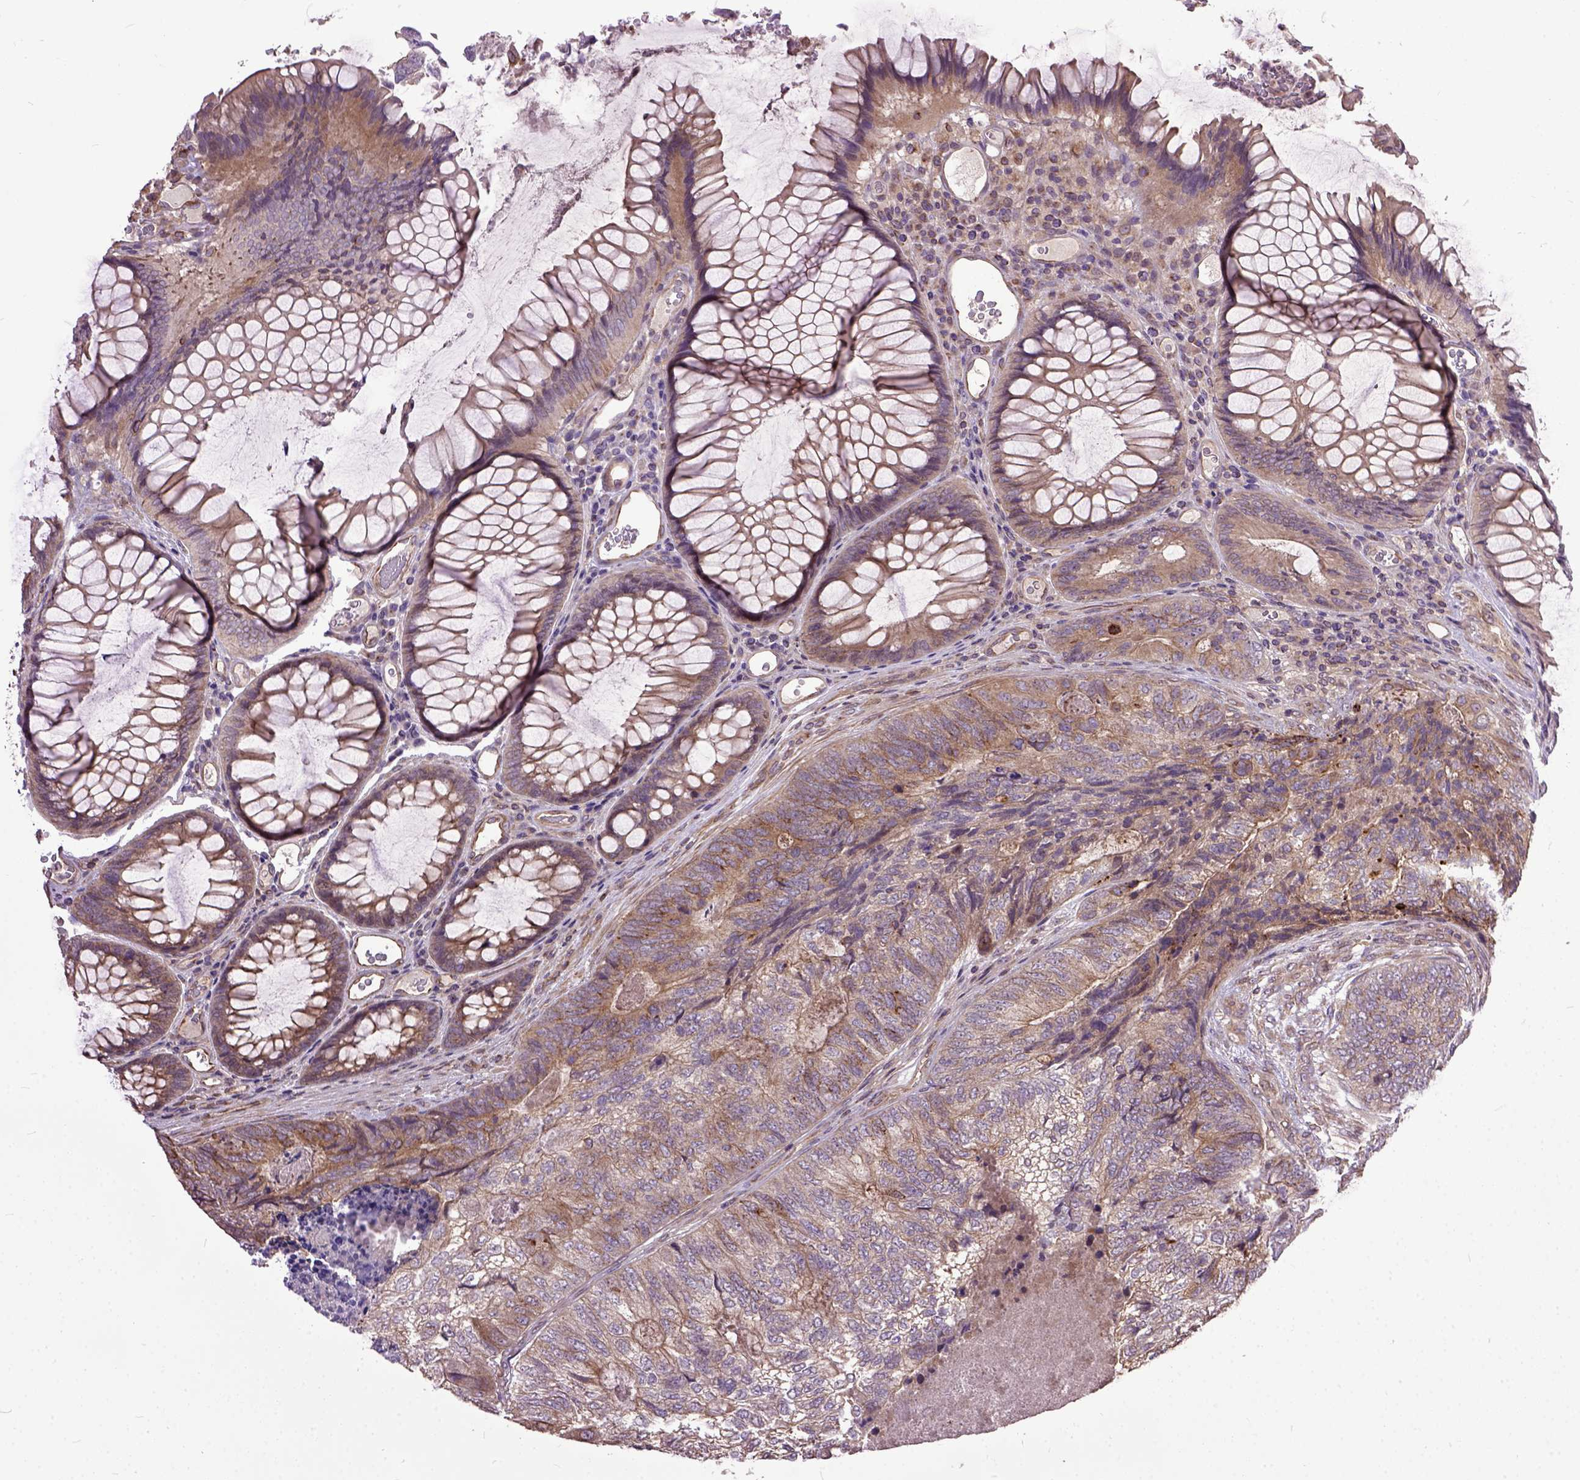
{"staining": {"intensity": "moderate", "quantity": ">75%", "location": "cytoplasmic/membranous"}, "tissue": "colorectal cancer", "cell_type": "Tumor cells", "image_type": "cancer", "snomed": [{"axis": "morphology", "description": "Adenocarcinoma, NOS"}, {"axis": "topography", "description": "Colon"}], "caption": "A high-resolution photomicrograph shows IHC staining of adenocarcinoma (colorectal), which demonstrates moderate cytoplasmic/membranous staining in about >75% of tumor cells. Using DAB (3,3'-diaminobenzidine) (brown) and hematoxylin (blue) stains, captured at high magnification using brightfield microscopy.", "gene": "AREG", "patient": {"sex": "female", "age": 67}}